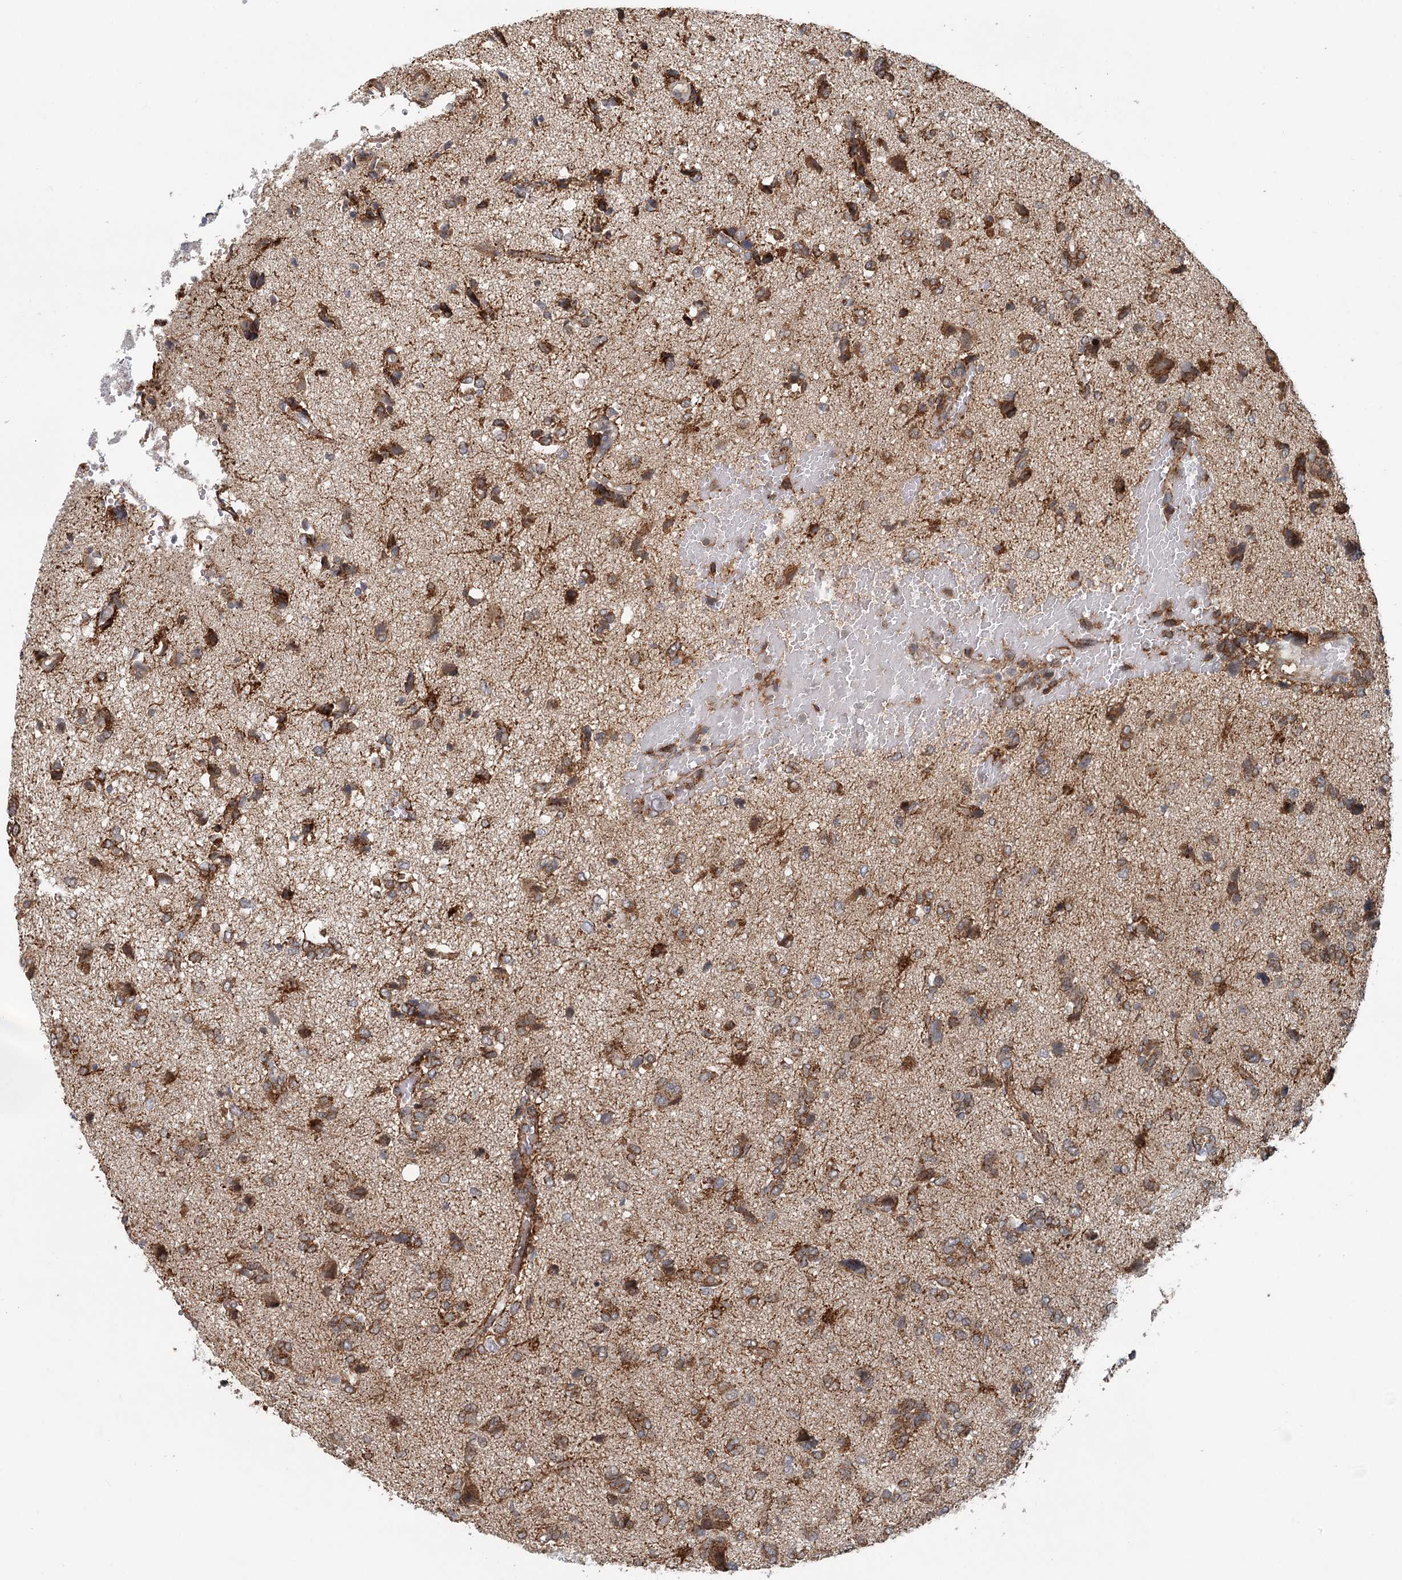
{"staining": {"intensity": "moderate", "quantity": ">75%", "location": "cytoplasmic/membranous"}, "tissue": "glioma", "cell_type": "Tumor cells", "image_type": "cancer", "snomed": [{"axis": "morphology", "description": "Glioma, malignant, High grade"}, {"axis": "topography", "description": "Brain"}], "caption": "Immunohistochemical staining of human glioma reveals medium levels of moderate cytoplasmic/membranous expression in approximately >75% of tumor cells.", "gene": "RNF111", "patient": {"sex": "female", "age": 59}}